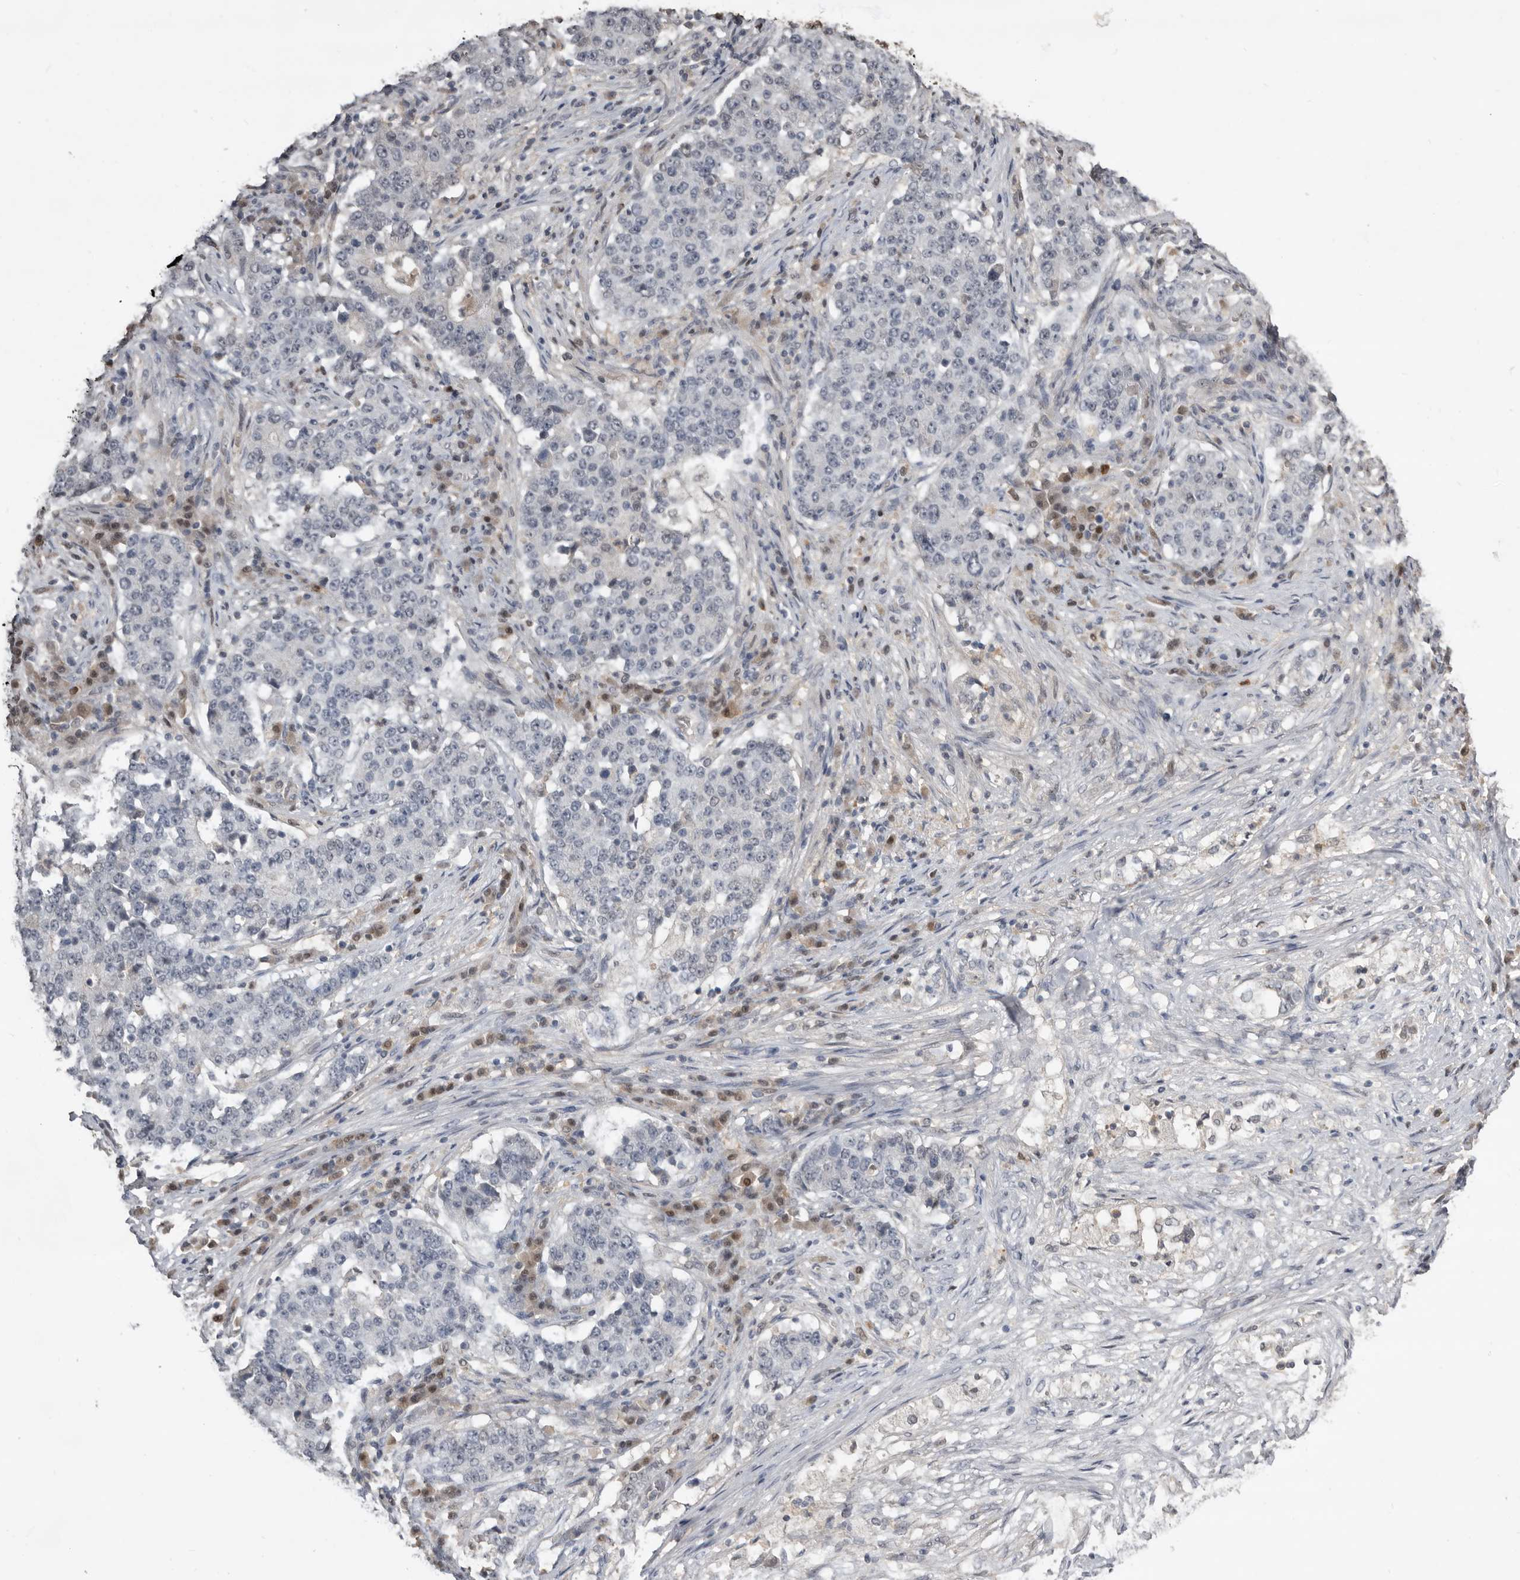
{"staining": {"intensity": "negative", "quantity": "none", "location": "none"}, "tissue": "stomach cancer", "cell_type": "Tumor cells", "image_type": "cancer", "snomed": [{"axis": "morphology", "description": "Adenocarcinoma, NOS"}, {"axis": "topography", "description": "Stomach"}], "caption": "This is a image of immunohistochemistry staining of adenocarcinoma (stomach), which shows no expression in tumor cells. (DAB (3,3'-diaminobenzidine) IHC visualized using brightfield microscopy, high magnification).", "gene": "RBKS", "patient": {"sex": "male", "age": 59}}